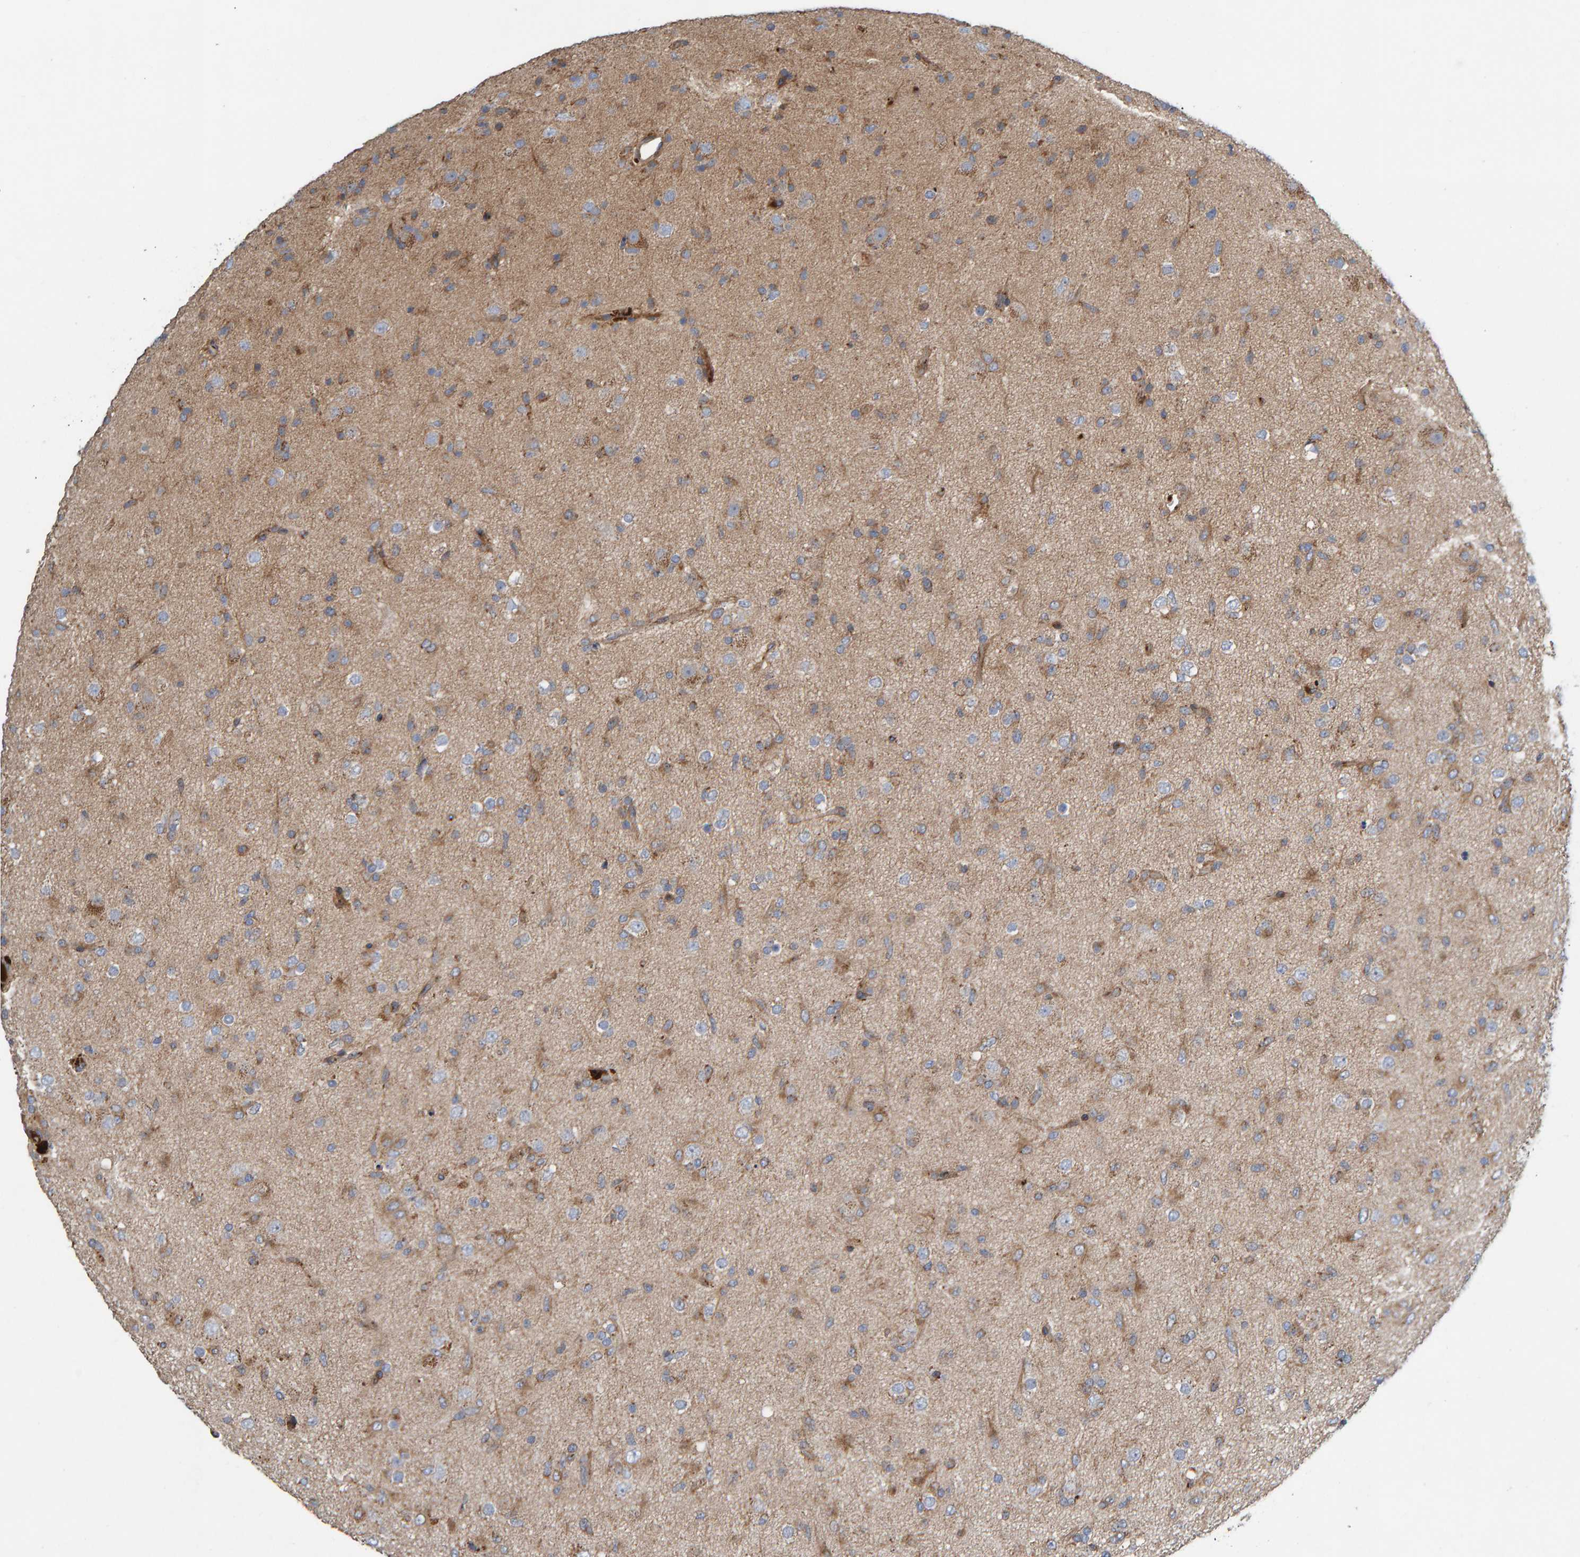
{"staining": {"intensity": "weak", "quantity": ">75%", "location": "cytoplasmic/membranous"}, "tissue": "glioma", "cell_type": "Tumor cells", "image_type": "cancer", "snomed": [{"axis": "morphology", "description": "Glioma, malignant, Low grade"}, {"axis": "topography", "description": "Brain"}], "caption": "Human glioma stained for a protein (brown) demonstrates weak cytoplasmic/membranous positive expression in approximately >75% of tumor cells.", "gene": "KIAA0753", "patient": {"sex": "male", "age": 65}}